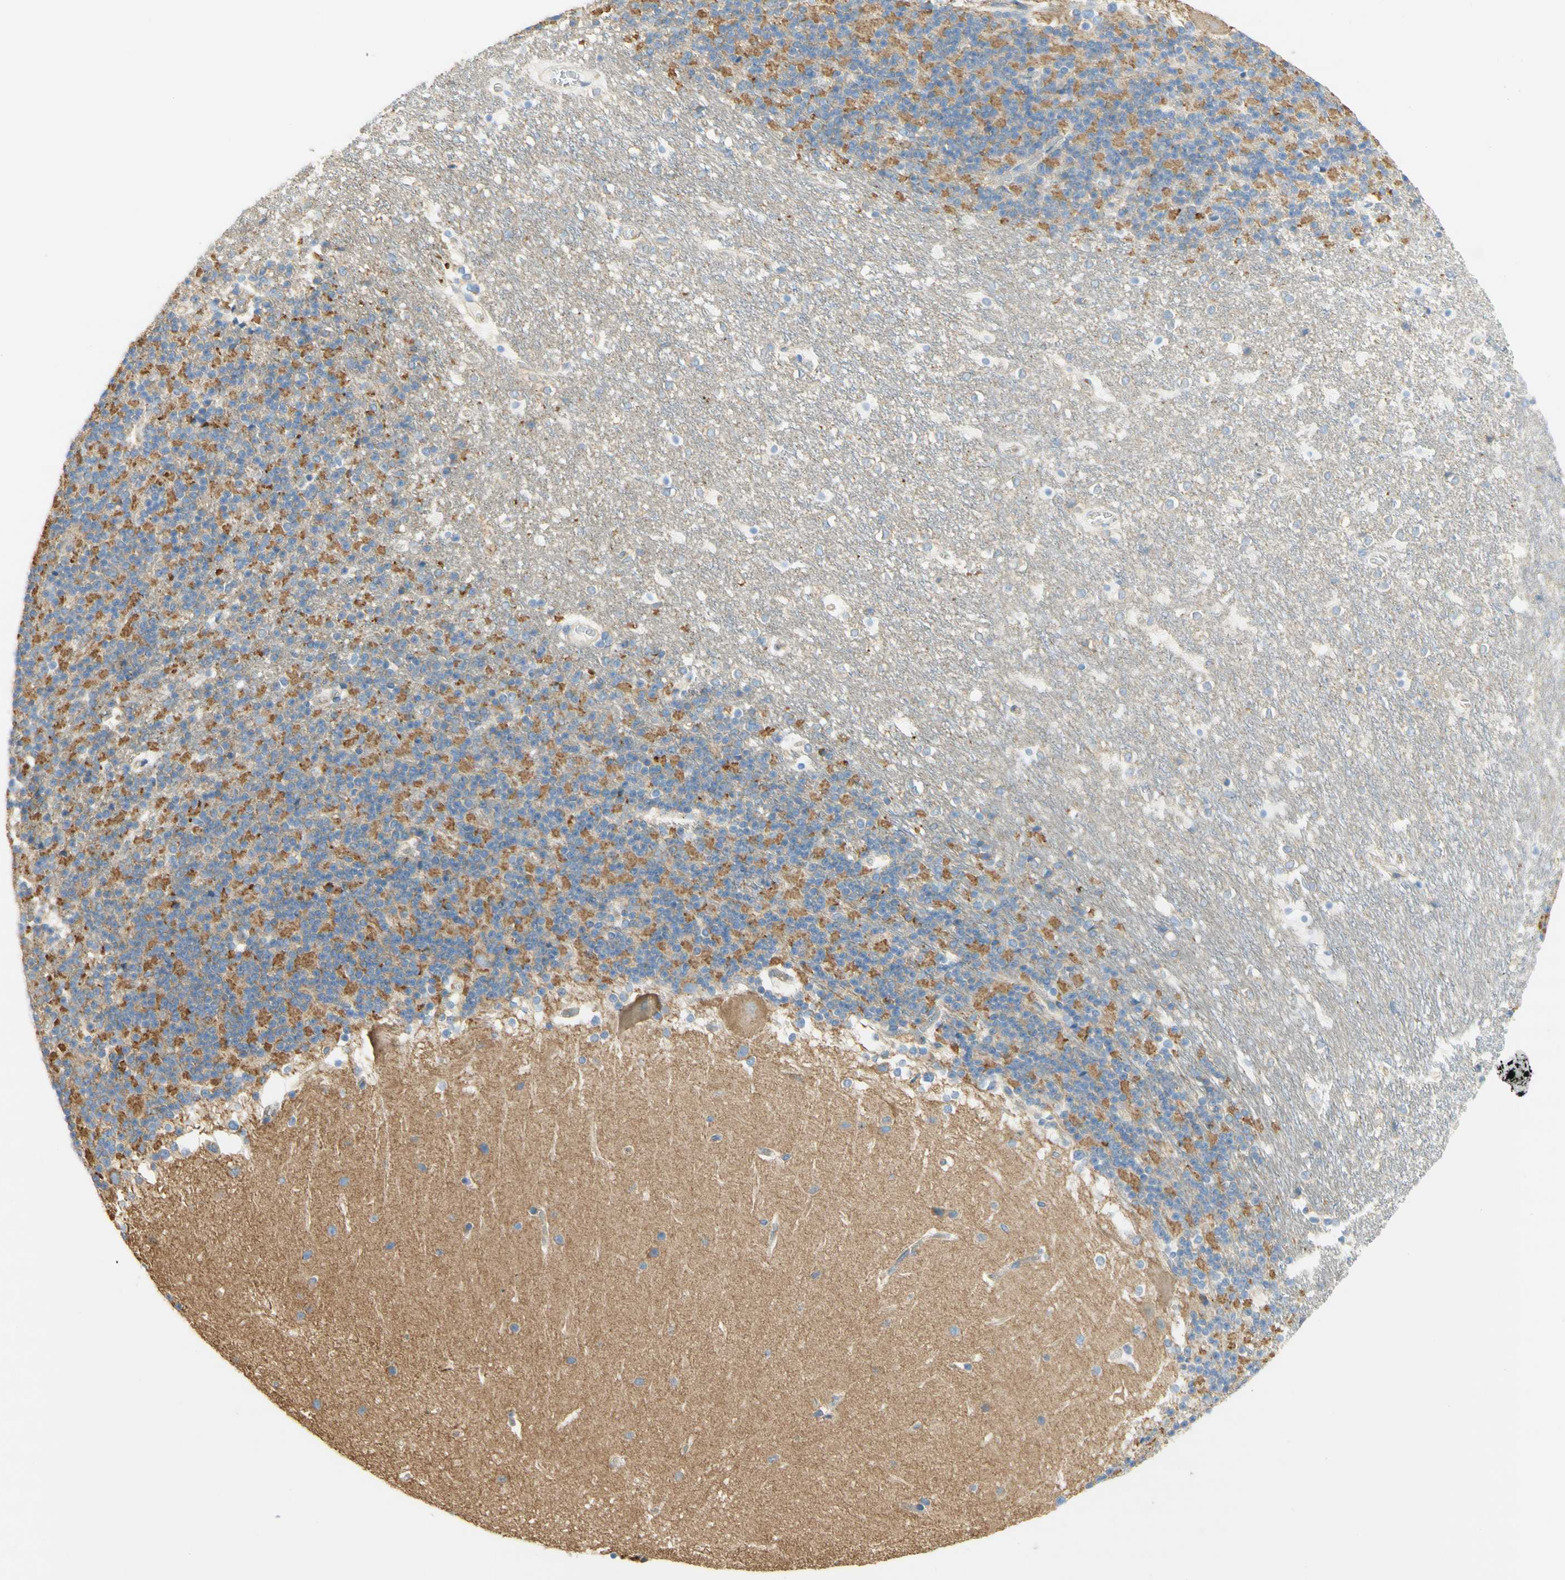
{"staining": {"intensity": "weak", "quantity": "25%-75%", "location": "cytoplasmic/membranous"}, "tissue": "cerebellum", "cell_type": "Cells in granular layer", "image_type": "normal", "snomed": [{"axis": "morphology", "description": "Normal tissue, NOS"}, {"axis": "topography", "description": "Cerebellum"}], "caption": "This histopathology image displays benign cerebellum stained with IHC to label a protein in brown. The cytoplasmic/membranous of cells in granular layer show weak positivity for the protein. Nuclei are counter-stained blue.", "gene": "CLTC", "patient": {"sex": "female", "age": 19}}